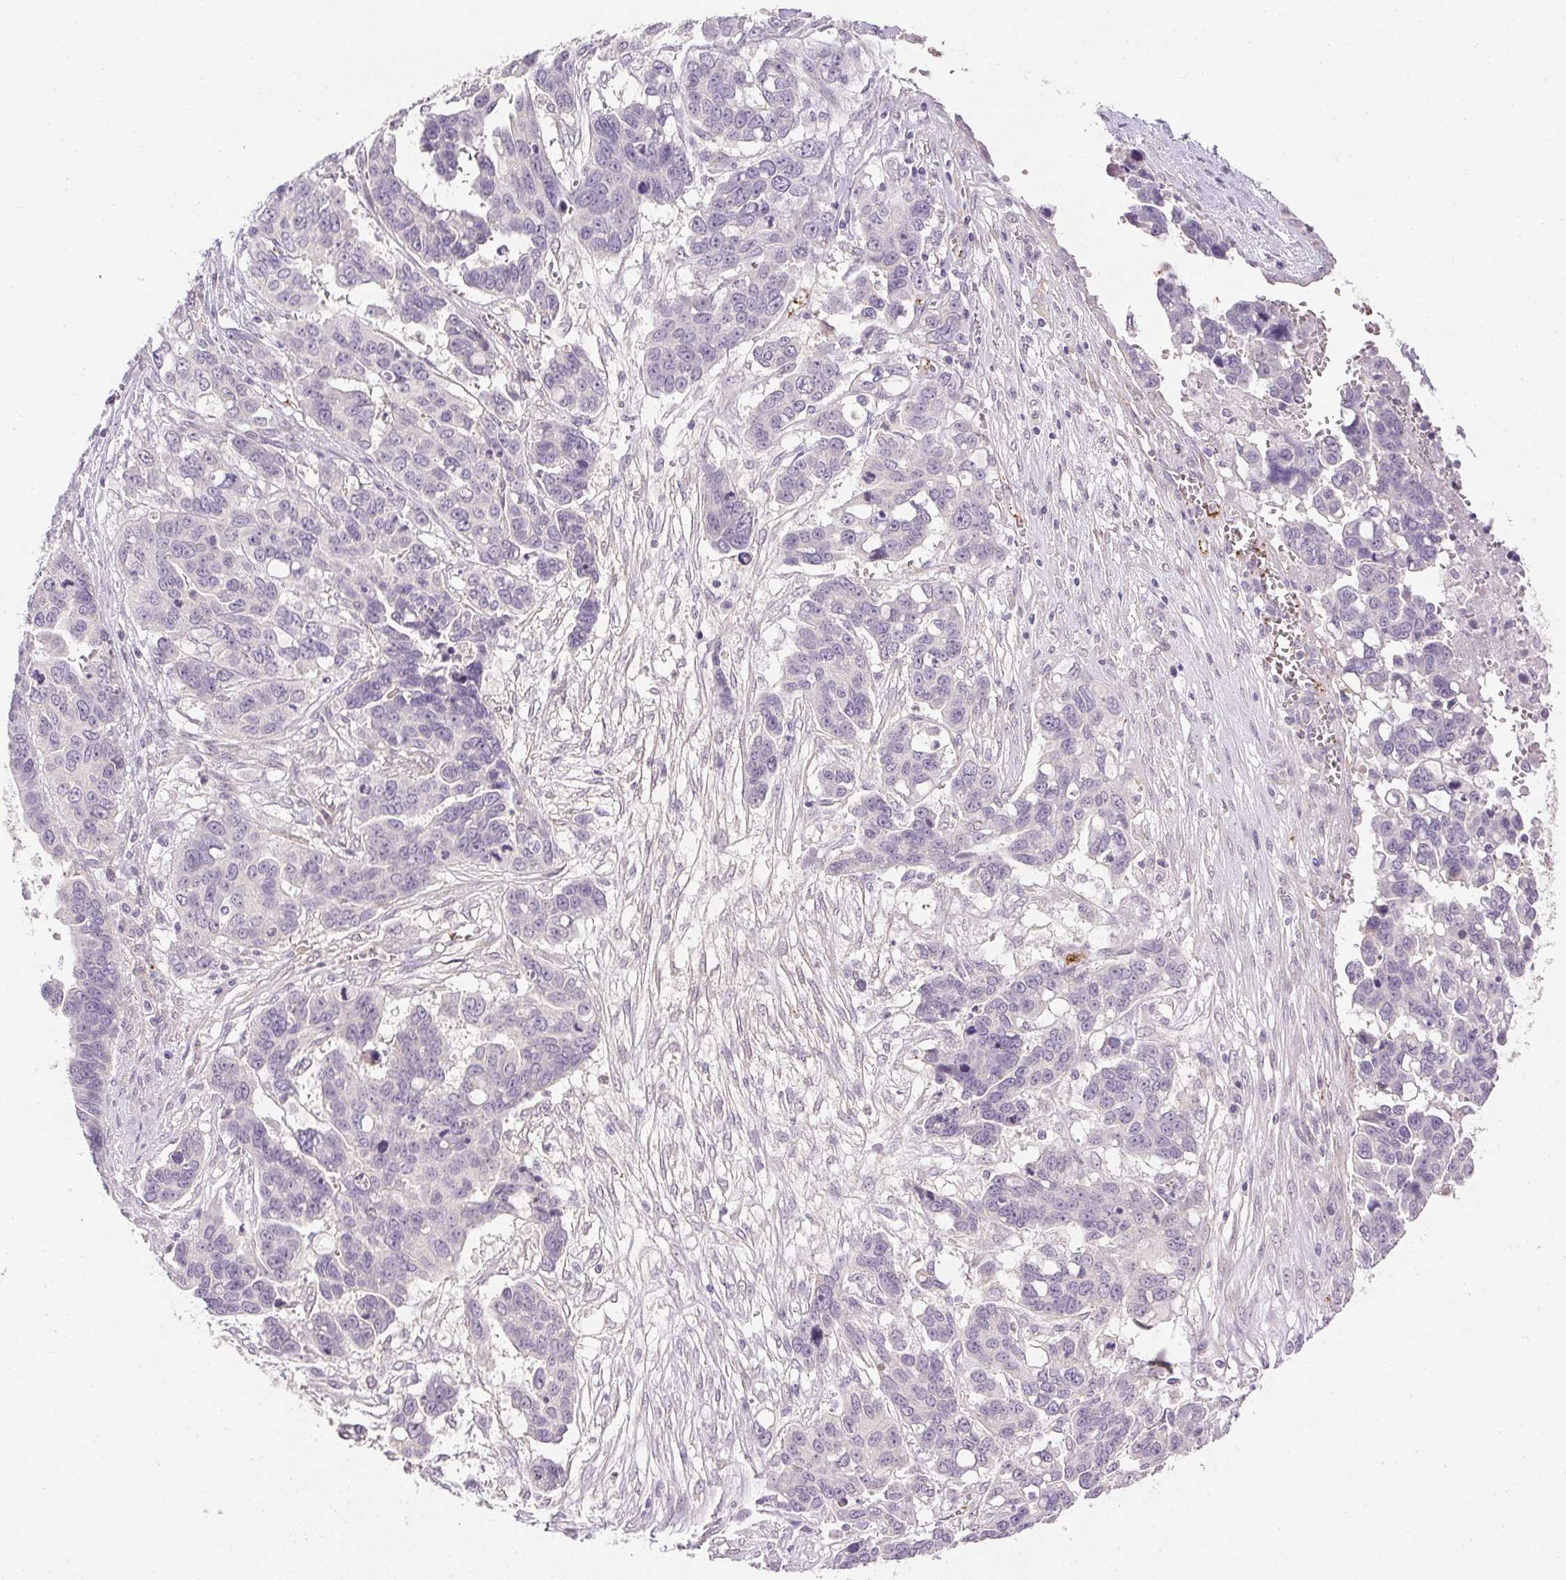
{"staining": {"intensity": "negative", "quantity": "none", "location": "none"}, "tissue": "ovarian cancer", "cell_type": "Tumor cells", "image_type": "cancer", "snomed": [{"axis": "morphology", "description": "Carcinoma, endometroid"}, {"axis": "topography", "description": "Ovary"}], "caption": "High power microscopy photomicrograph of an immunohistochemistry histopathology image of ovarian cancer (endometroid carcinoma), revealing no significant staining in tumor cells. (DAB (3,3'-diaminobenzidine) immunohistochemistry (IHC) with hematoxylin counter stain).", "gene": "PRL", "patient": {"sex": "female", "age": 78}}